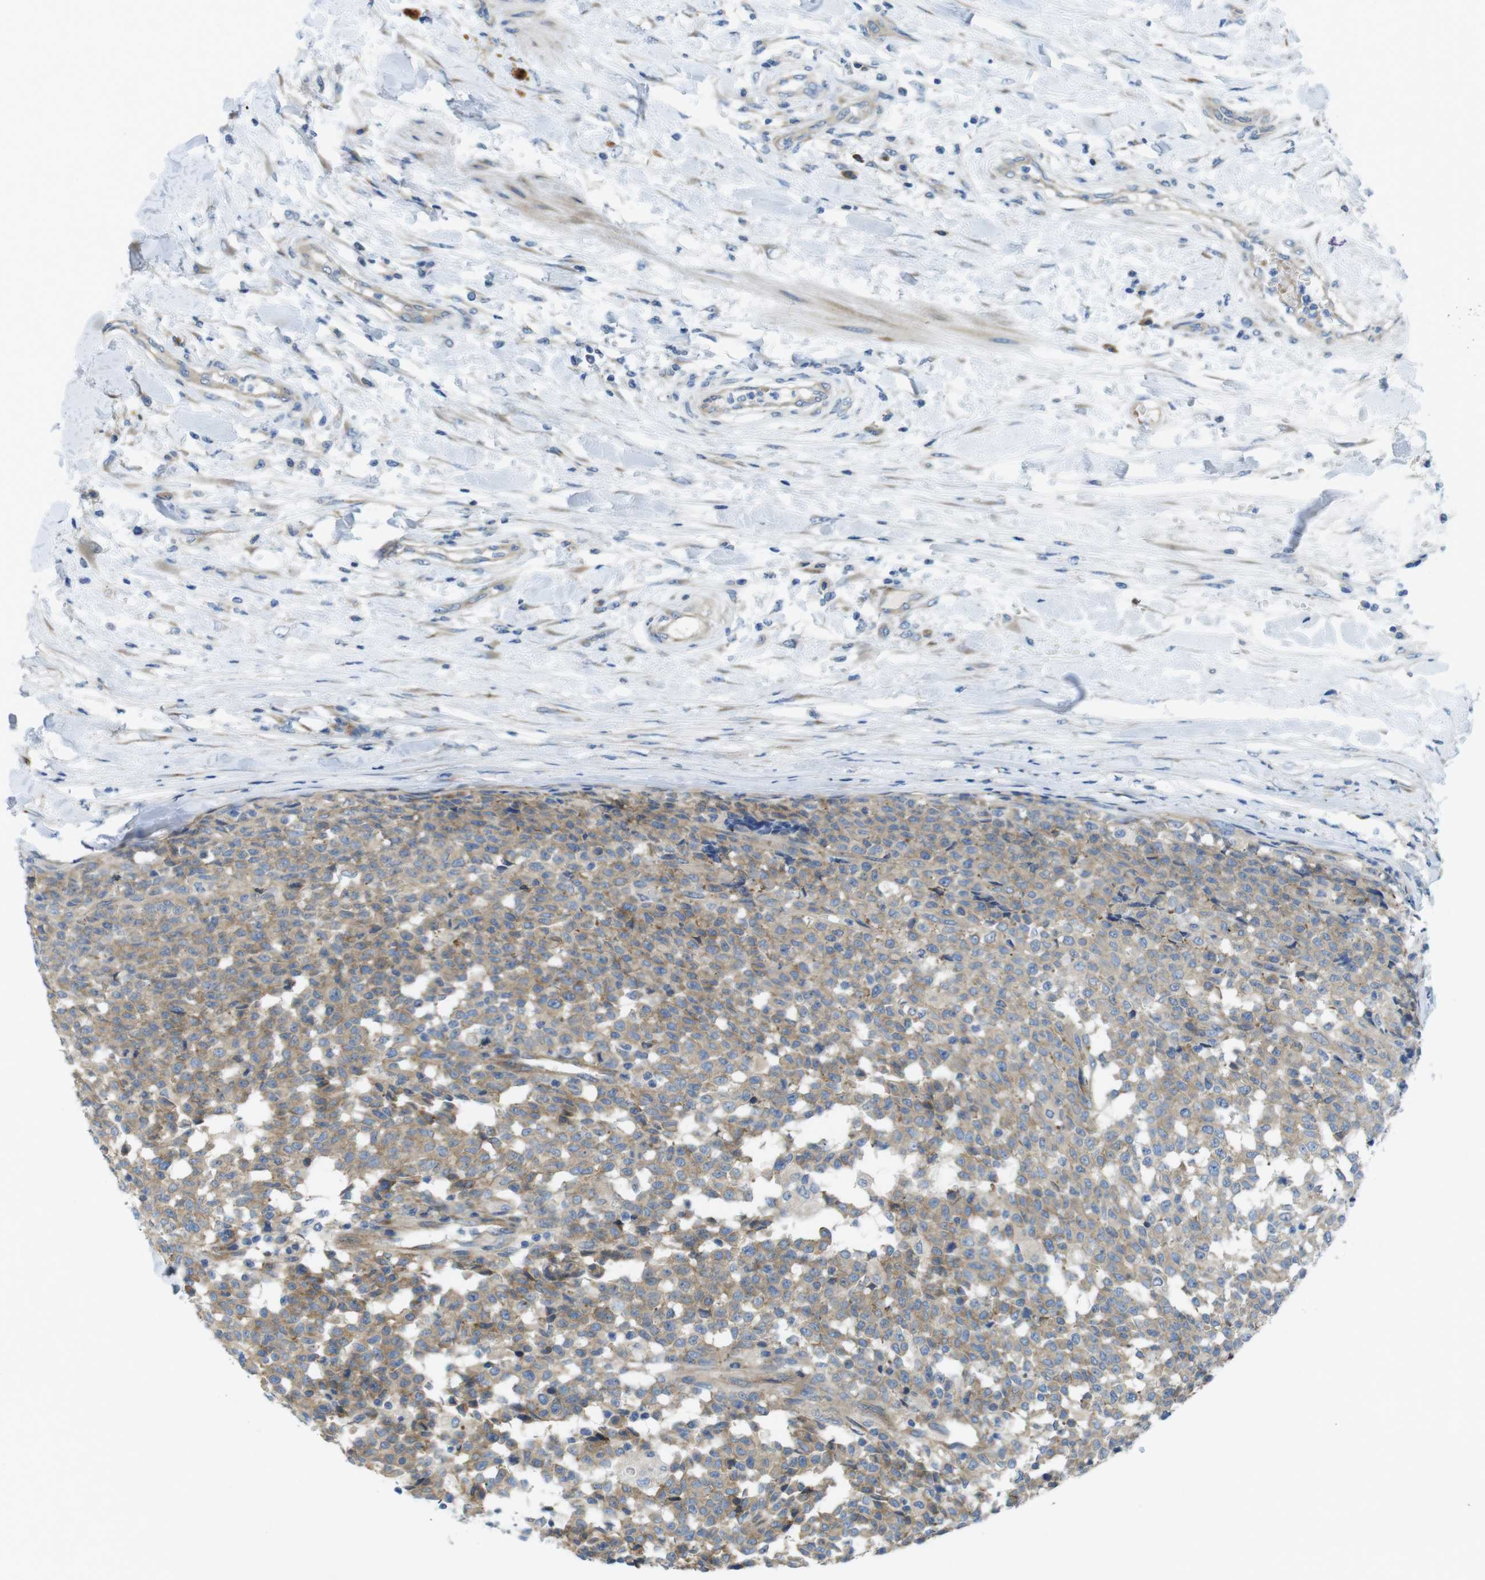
{"staining": {"intensity": "moderate", "quantity": ">75%", "location": "cytoplasmic/membranous"}, "tissue": "testis cancer", "cell_type": "Tumor cells", "image_type": "cancer", "snomed": [{"axis": "morphology", "description": "Seminoma, NOS"}, {"axis": "topography", "description": "Testis"}], "caption": "Immunohistochemistry (IHC) staining of testis cancer, which exhibits medium levels of moderate cytoplasmic/membranous staining in about >75% of tumor cells indicating moderate cytoplasmic/membranous protein positivity. The staining was performed using DAB (brown) for protein detection and nuclei were counterstained in hematoxylin (blue).", "gene": "TMEM234", "patient": {"sex": "male", "age": 59}}